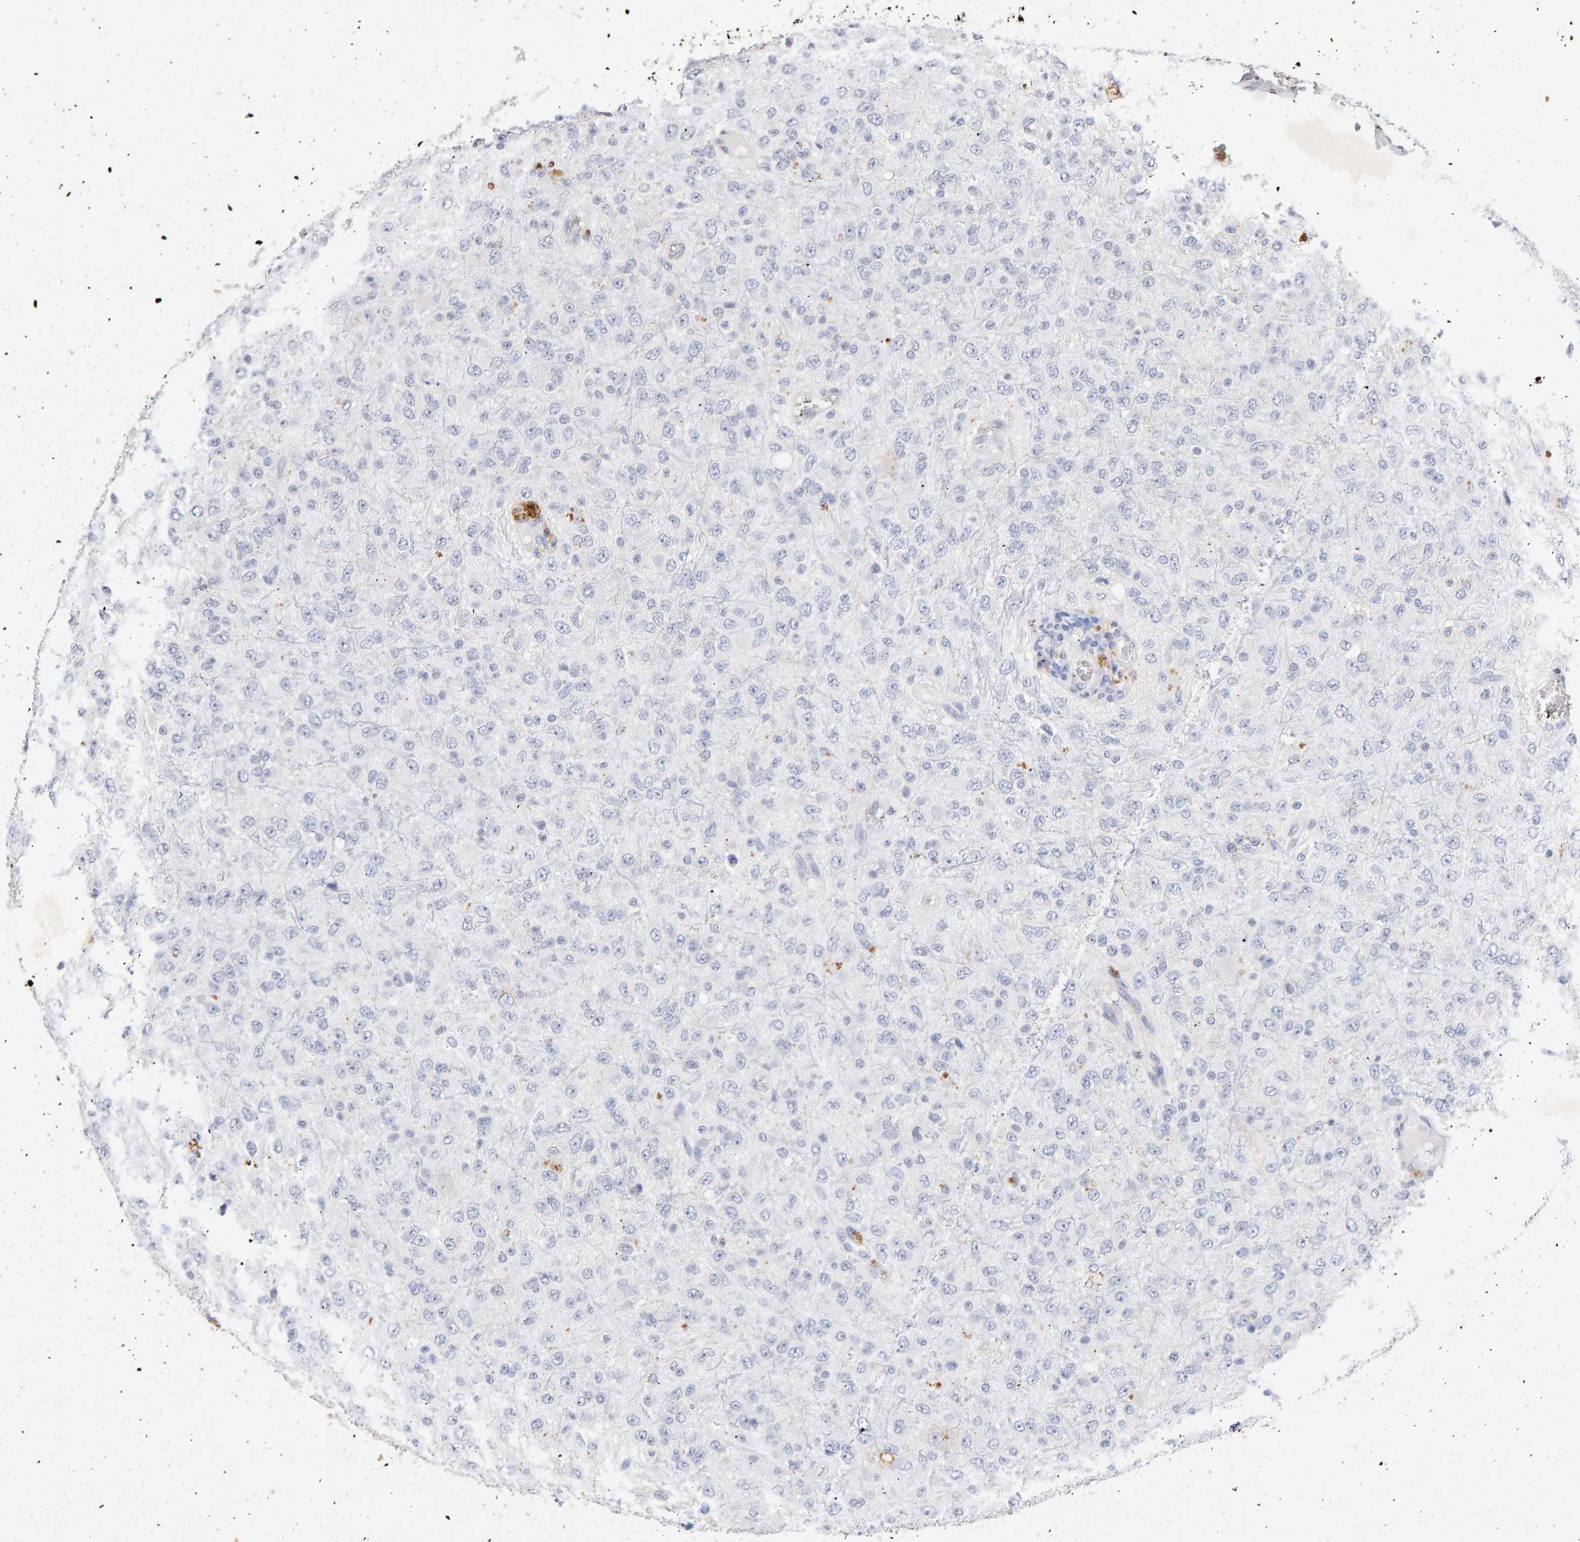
{"staining": {"intensity": "negative", "quantity": "none", "location": "none"}, "tissue": "glioma", "cell_type": "Tumor cells", "image_type": "cancer", "snomed": [{"axis": "morphology", "description": "Glioma, malignant, High grade"}, {"axis": "topography", "description": "pancreas cauda"}], "caption": "Immunohistochemistry (IHC) histopathology image of human glioma stained for a protein (brown), which displays no positivity in tumor cells.", "gene": "PTPRM", "patient": {"sex": "male", "age": 60}}